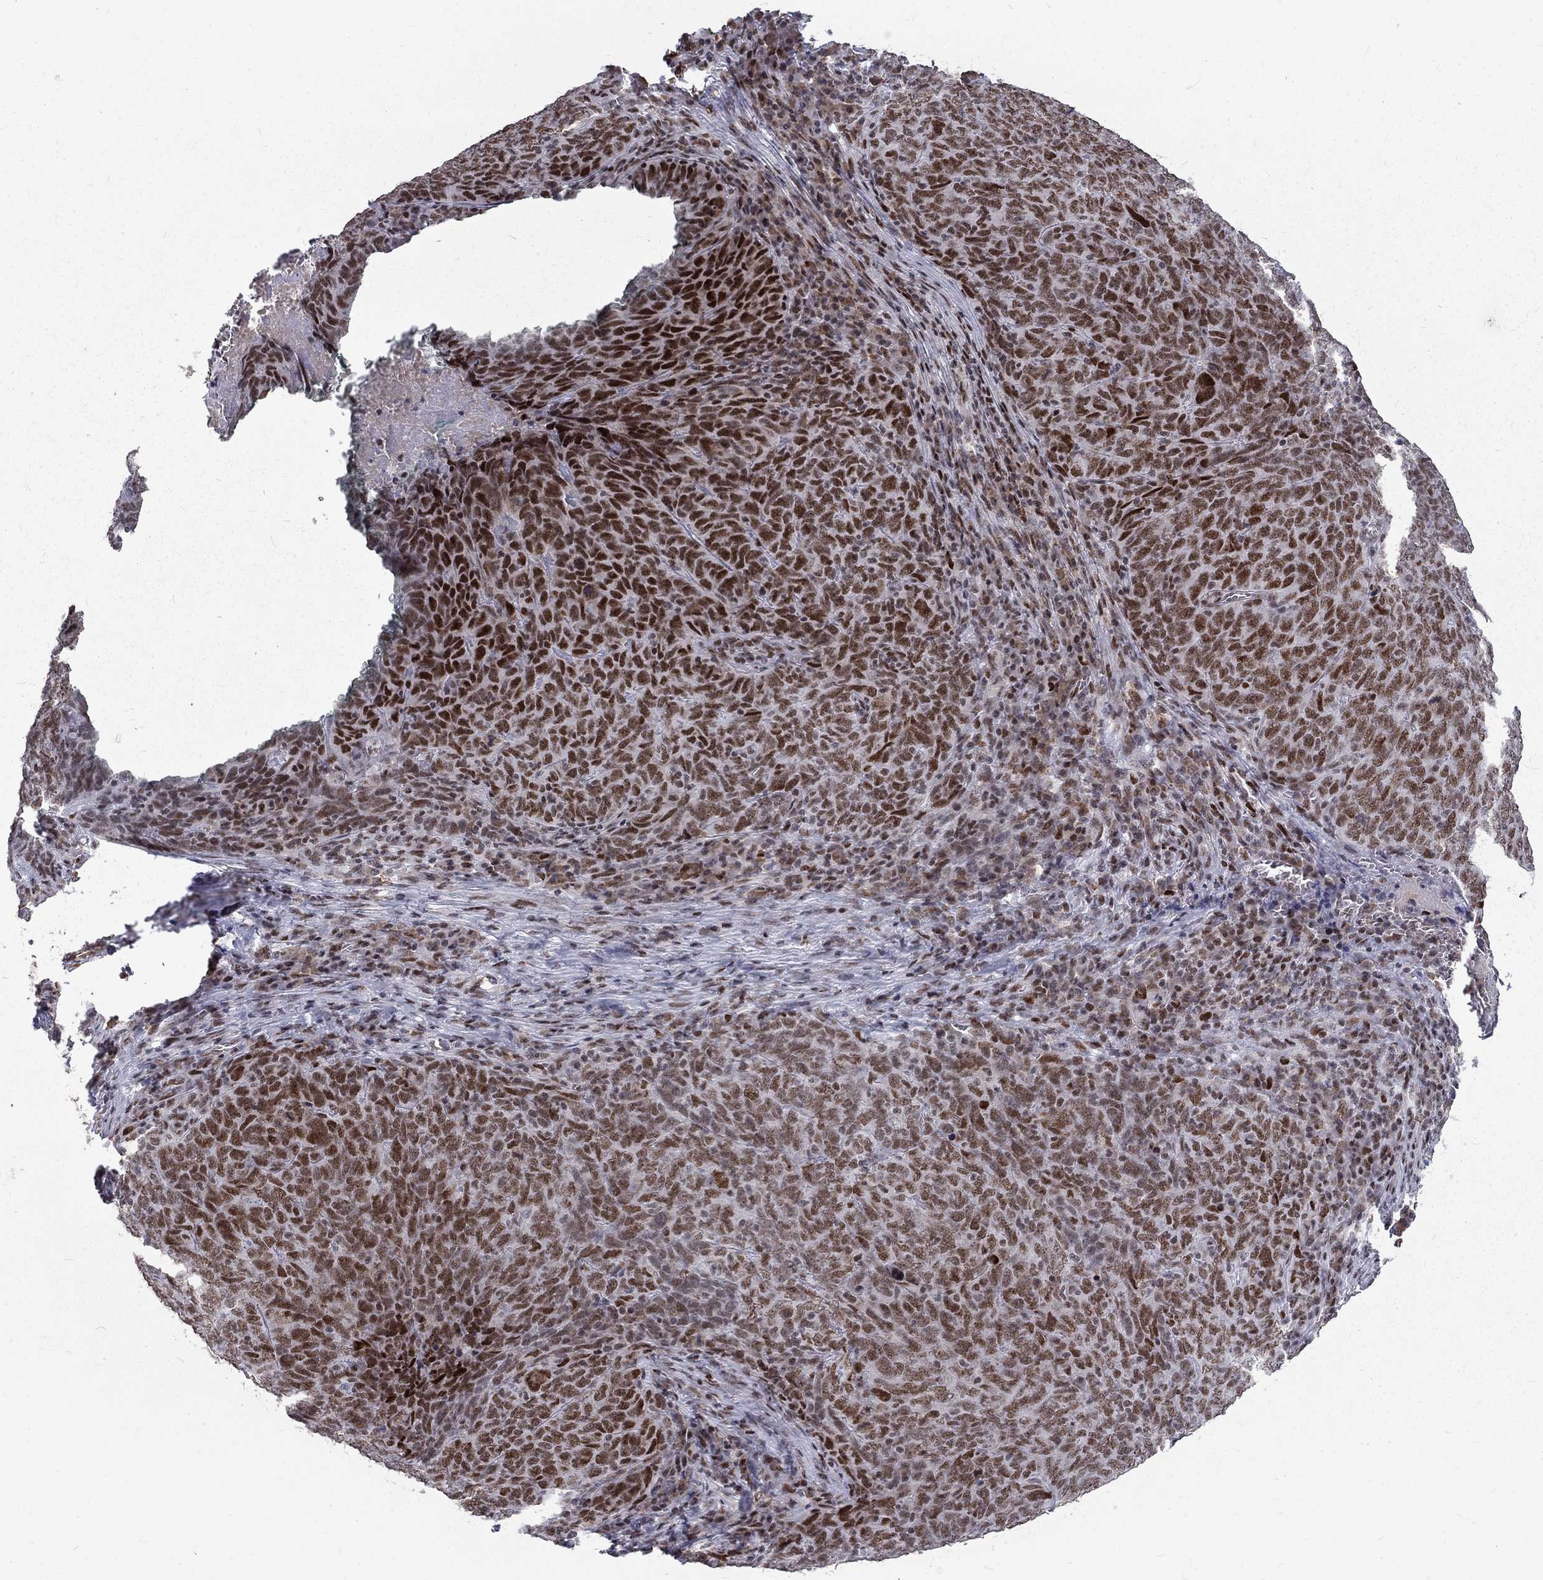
{"staining": {"intensity": "strong", "quantity": ">75%", "location": "nuclear"}, "tissue": "skin cancer", "cell_type": "Tumor cells", "image_type": "cancer", "snomed": [{"axis": "morphology", "description": "Squamous cell carcinoma, NOS"}, {"axis": "topography", "description": "Skin"}, {"axis": "topography", "description": "Anal"}], "caption": "Tumor cells exhibit high levels of strong nuclear positivity in about >75% of cells in skin squamous cell carcinoma.", "gene": "TCEAL1", "patient": {"sex": "female", "age": 51}}